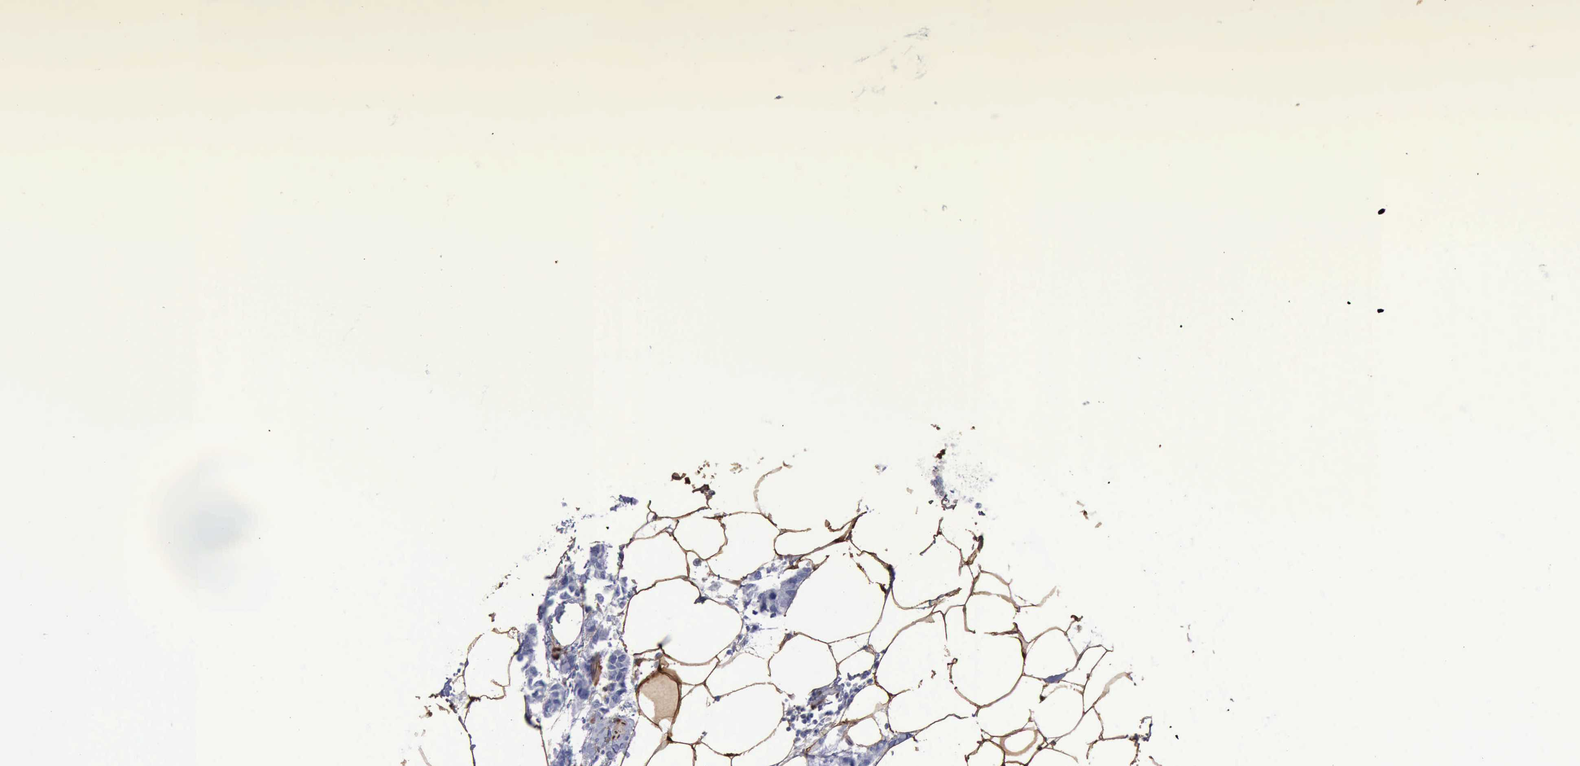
{"staining": {"intensity": "negative", "quantity": "none", "location": "none"}, "tissue": "colorectal cancer", "cell_type": "Tumor cells", "image_type": "cancer", "snomed": [{"axis": "morphology", "description": "Normal tissue, NOS"}, {"axis": "morphology", "description": "Adenocarcinoma, NOS"}, {"axis": "topography", "description": "Colon"}, {"axis": "topography", "description": "Peripheral nerve tissue"}], "caption": "Tumor cells show no significant staining in colorectal cancer (adenocarcinoma).", "gene": "FHL1", "patient": {"sex": "male", "age": 14}}